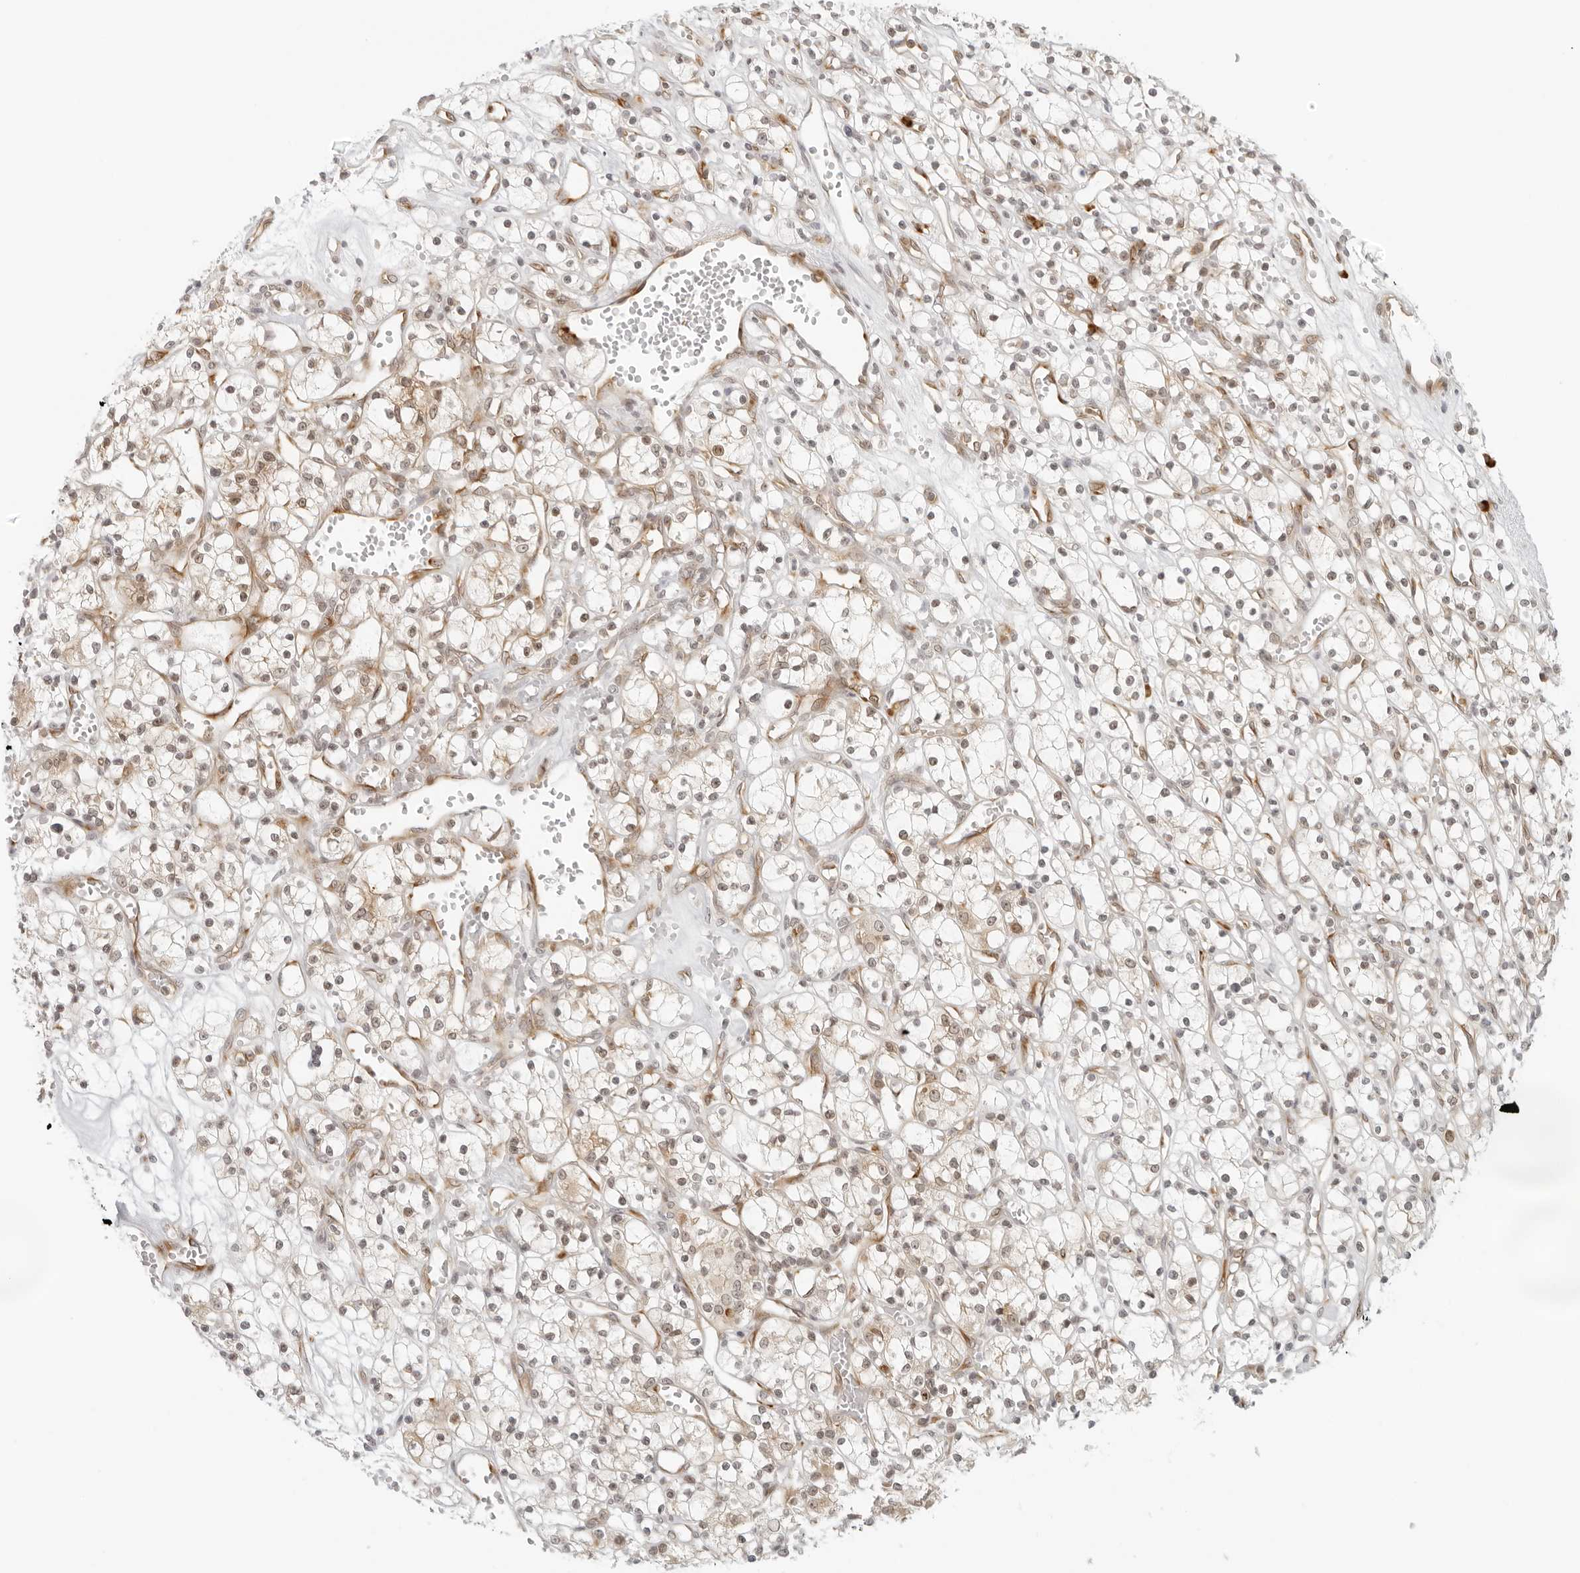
{"staining": {"intensity": "weak", "quantity": ">75%", "location": "cytoplasmic/membranous,nuclear"}, "tissue": "renal cancer", "cell_type": "Tumor cells", "image_type": "cancer", "snomed": [{"axis": "morphology", "description": "Adenocarcinoma, NOS"}, {"axis": "topography", "description": "Kidney"}], "caption": "Brown immunohistochemical staining in adenocarcinoma (renal) reveals weak cytoplasmic/membranous and nuclear expression in approximately >75% of tumor cells.", "gene": "EIF4G1", "patient": {"sex": "female", "age": 59}}